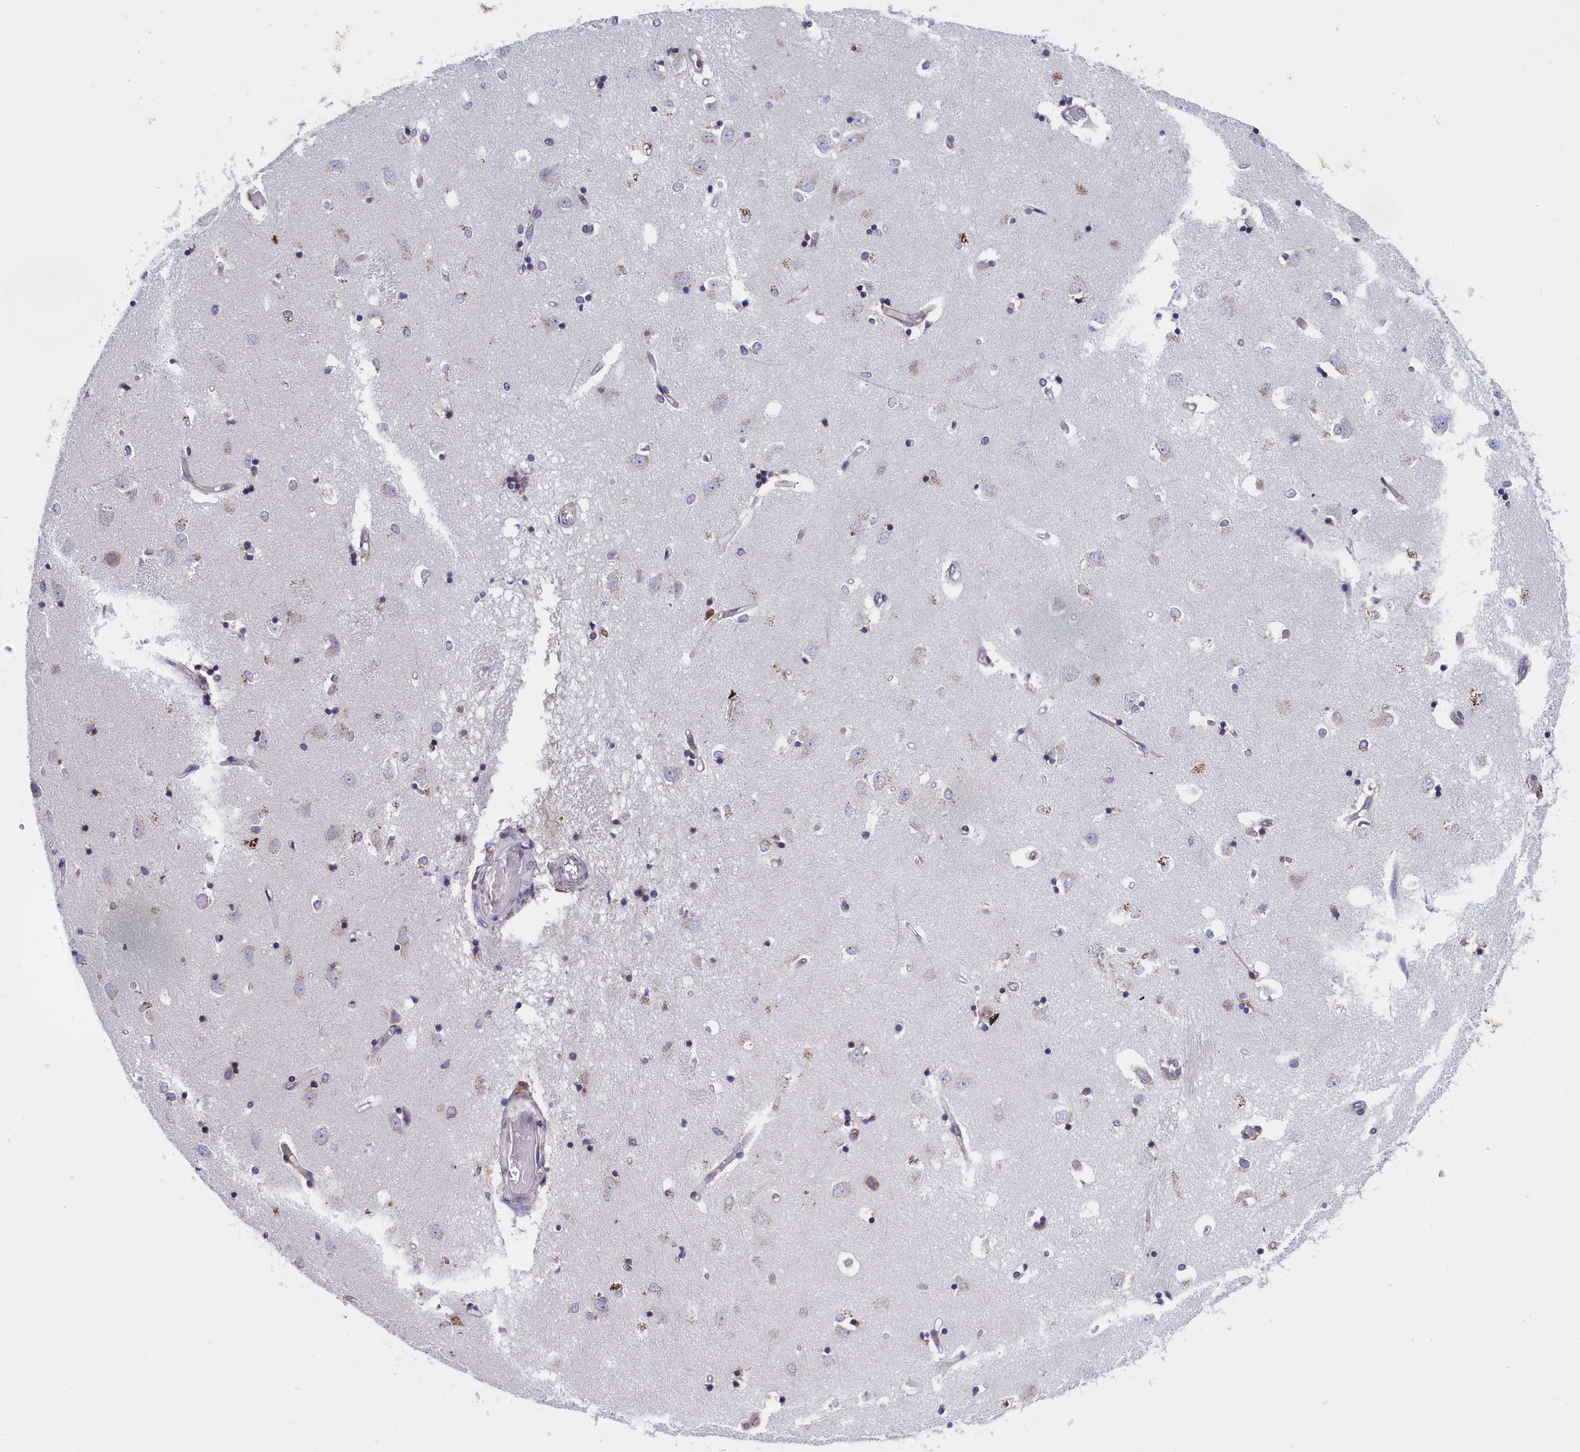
{"staining": {"intensity": "moderate", "quantity": "<25%", "location": "cytoplasmic/membranous"}, "tissue": "caudate", "cell_type": "Glial cells", "image_type": "normal", "snomed": [{"axis": "morphology", "description": "Normal tissue, NOS"}, {"axis": "topography", "description": "Lateral ventricle wall"}], "caption": "This is a histology image of immunohistochemistry (IHC) staining of normal caudate, which shows moderate expression in the cytoplasmic/membranous of glial cells.", "gene": "CCDC68", "patient": {"sex": "male", "age": 45}}